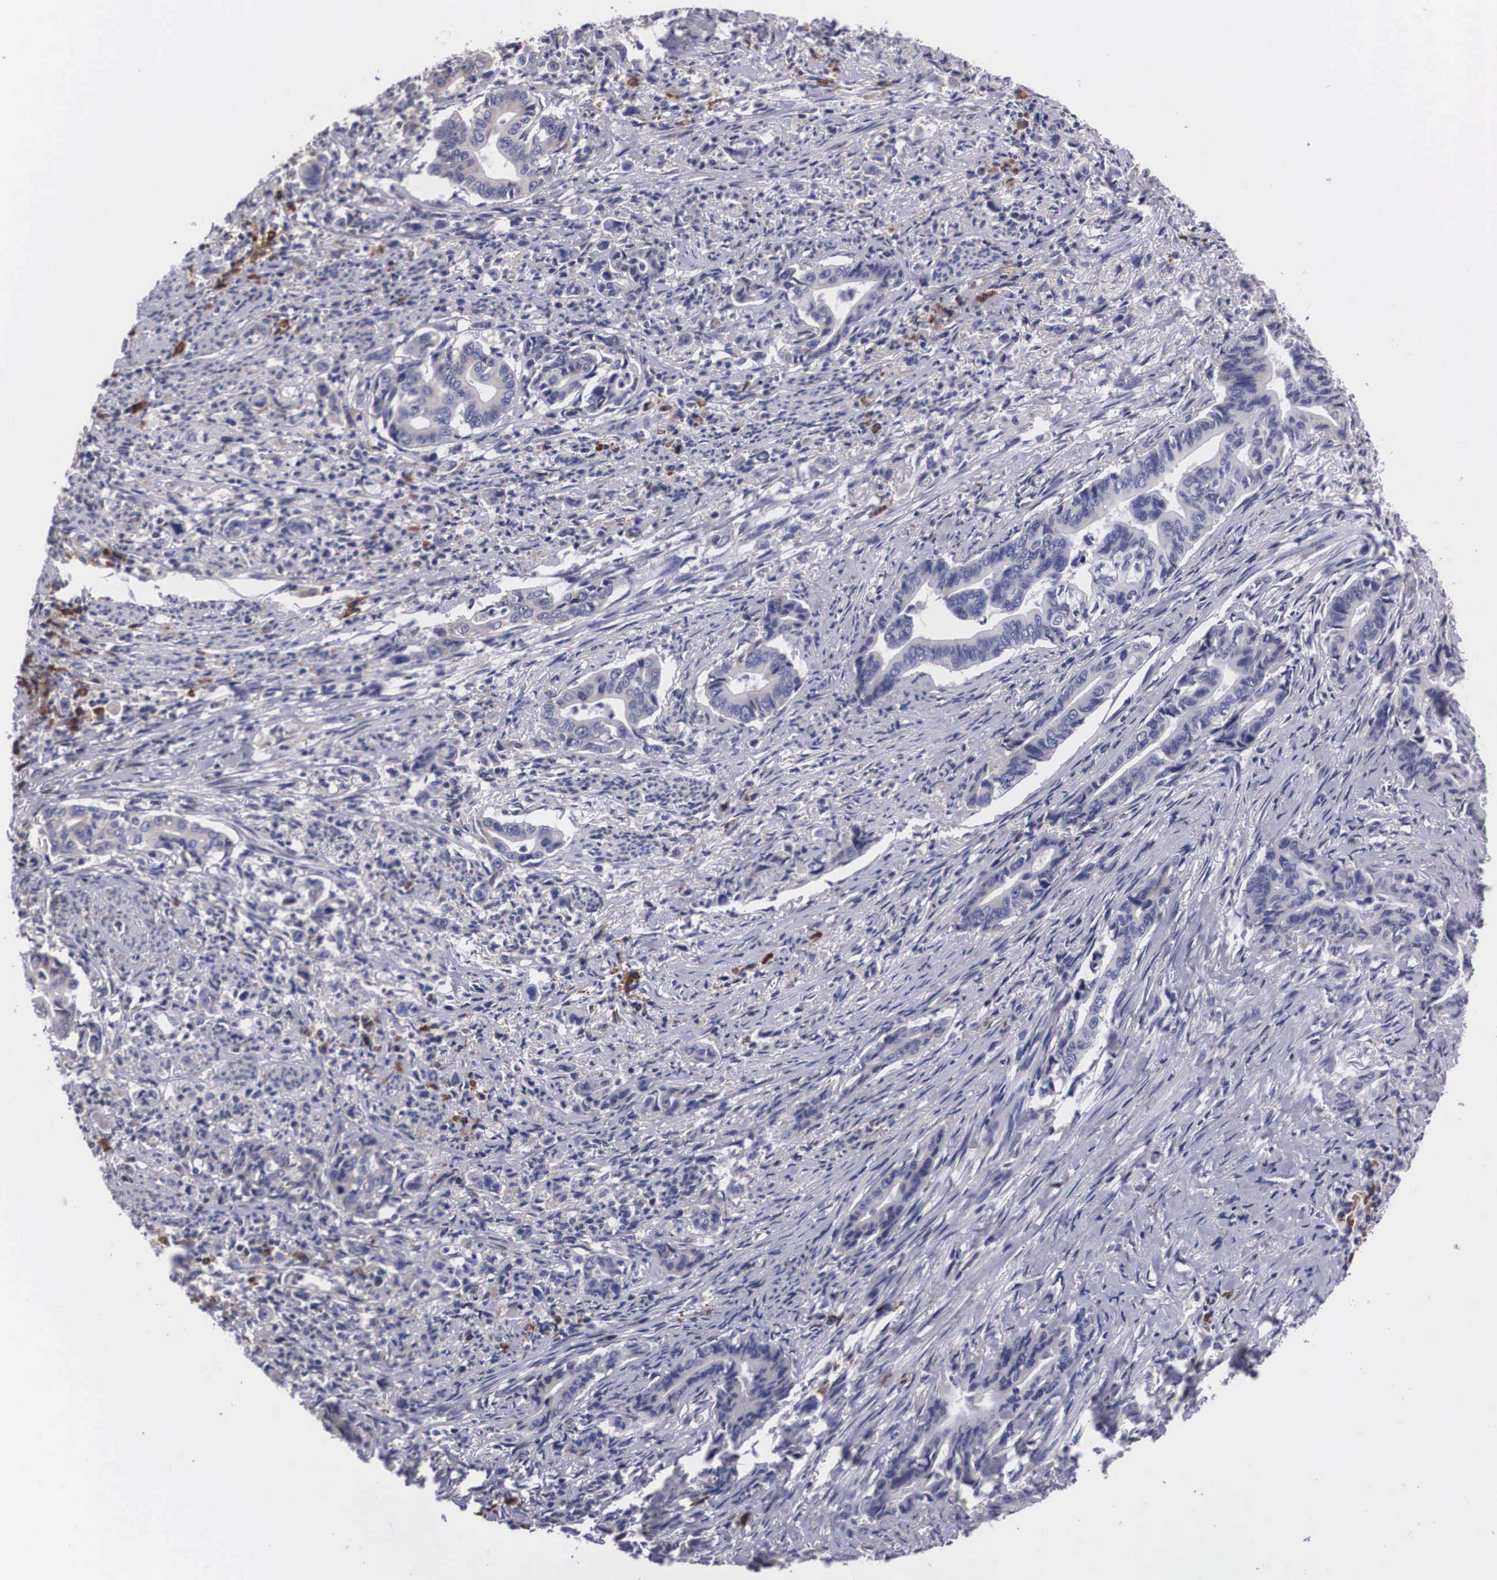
{"staining": {"intensity": "weak", "quantity": "<25%", "location": "cytoplasmic/membranous"}, "tissue": "stomach cancer", "cell_type": "Tumor cells", "image_type": "cancer", "snomed": [{"axis": "morphology", "description": "Adenocarcinoma, NOS"}, {"axis": "topography", "description": "Stomach"}], "caption": "A micrograph of stomach cancer stained for a protein shows no brown staining in tumor cells. (Brightfield microscopy of DAB (3,3'-diaminobenzidine) immunohistochemistry at high magnification).", "gene": "CRELD2", "patient": {"sex": "female", "age": 76}}